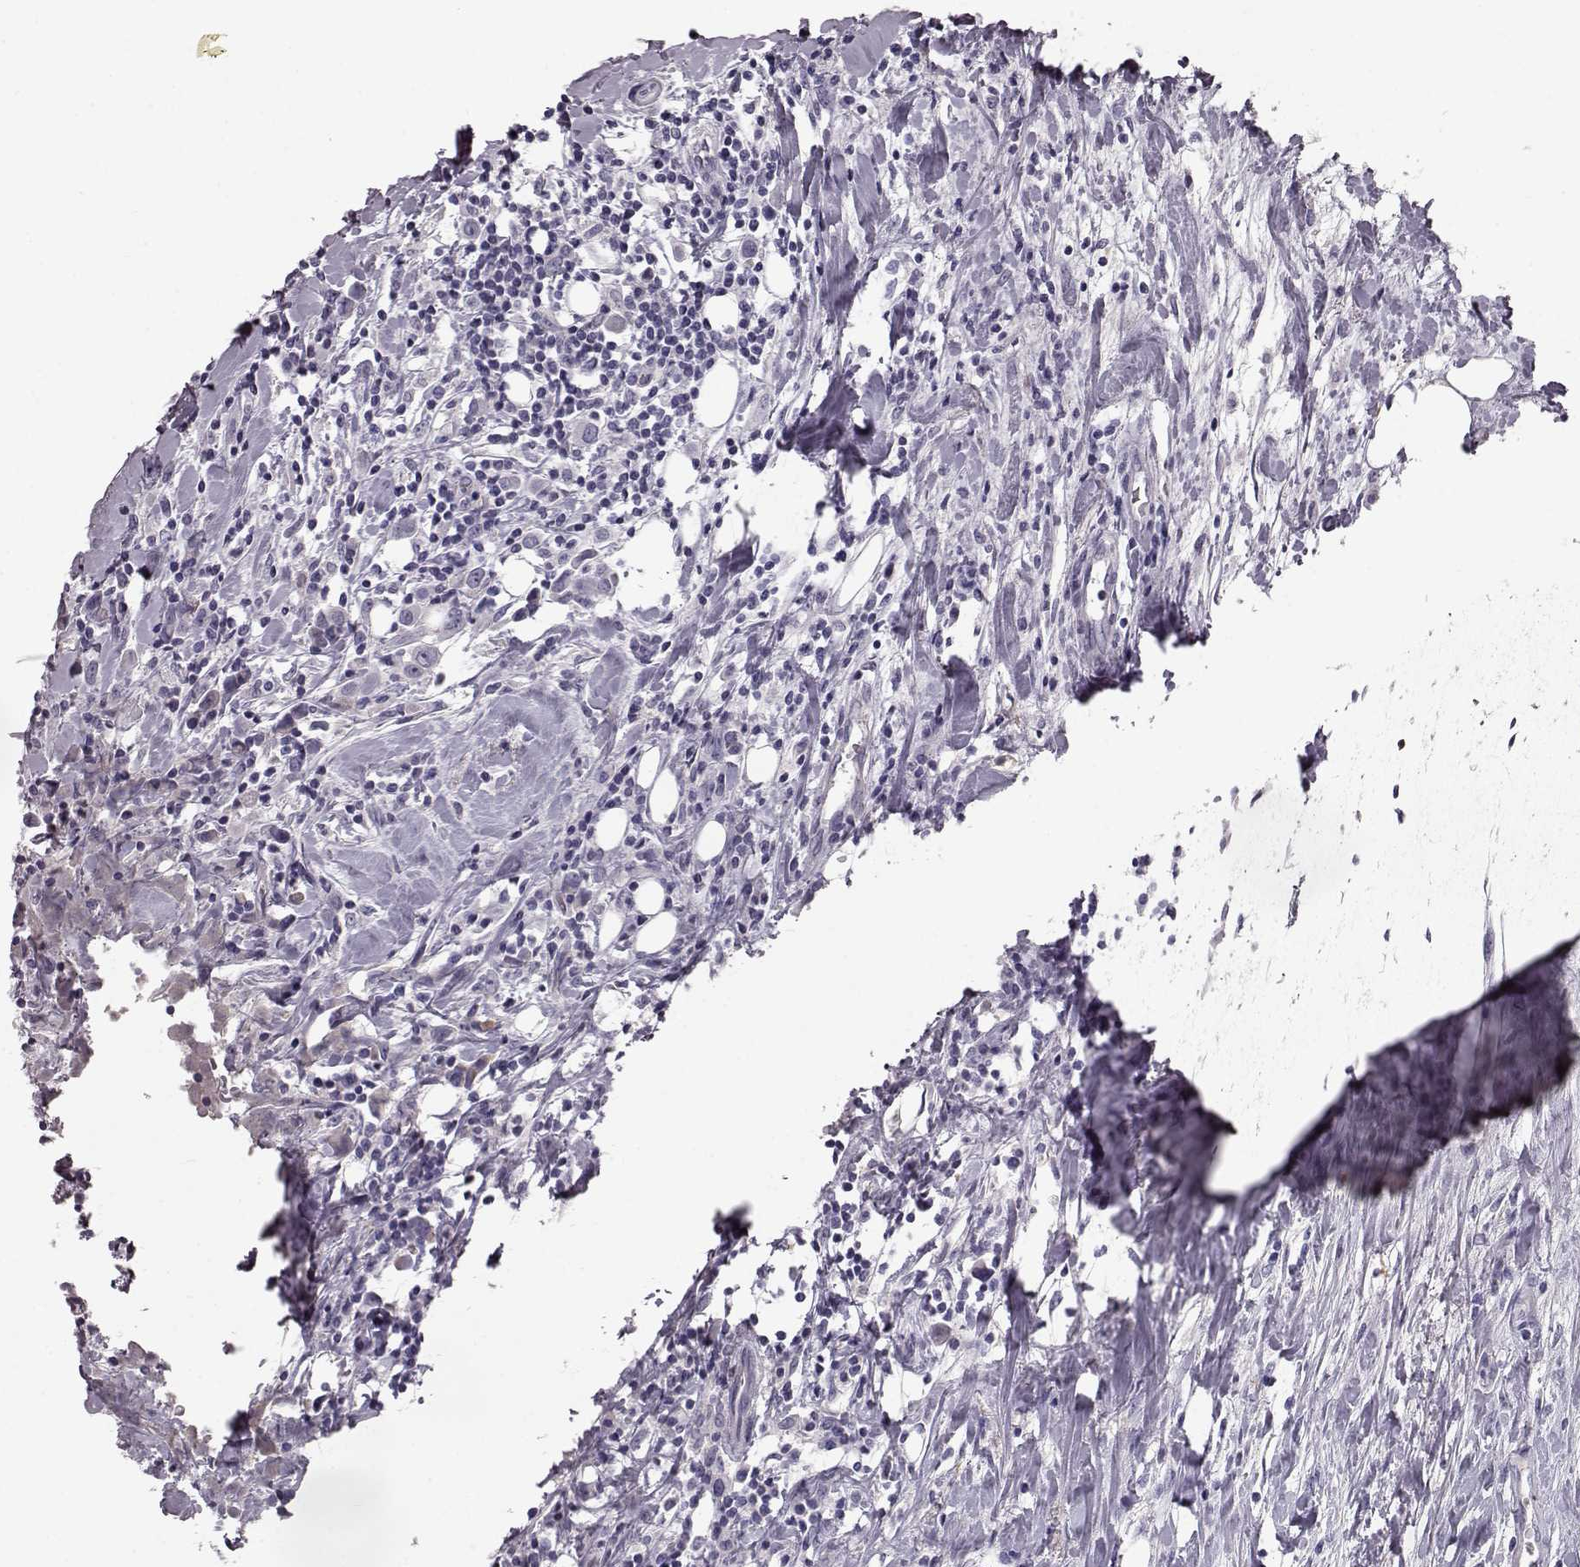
{"staining": {"intensity": "negative", "quantity": "none", "location": "none"}, "tissue": "breast cancer", "cell_type": "Tumor cells", "image_type": "cancer", "snomed": [{"axis": "morphology", "description": "Duct carcinoma"}, {"axis": "topography", "description": "Breast"}], "caption": "Immunohistochemistry image of neoplastic tissue: human breast intraductal carcinoma stained with DAB (3,3'-diaminobenzidine) shows no significant protein staining in tumor cells.", "gene": "CCL19", "patient": {"sex": "female", "age": 61}}